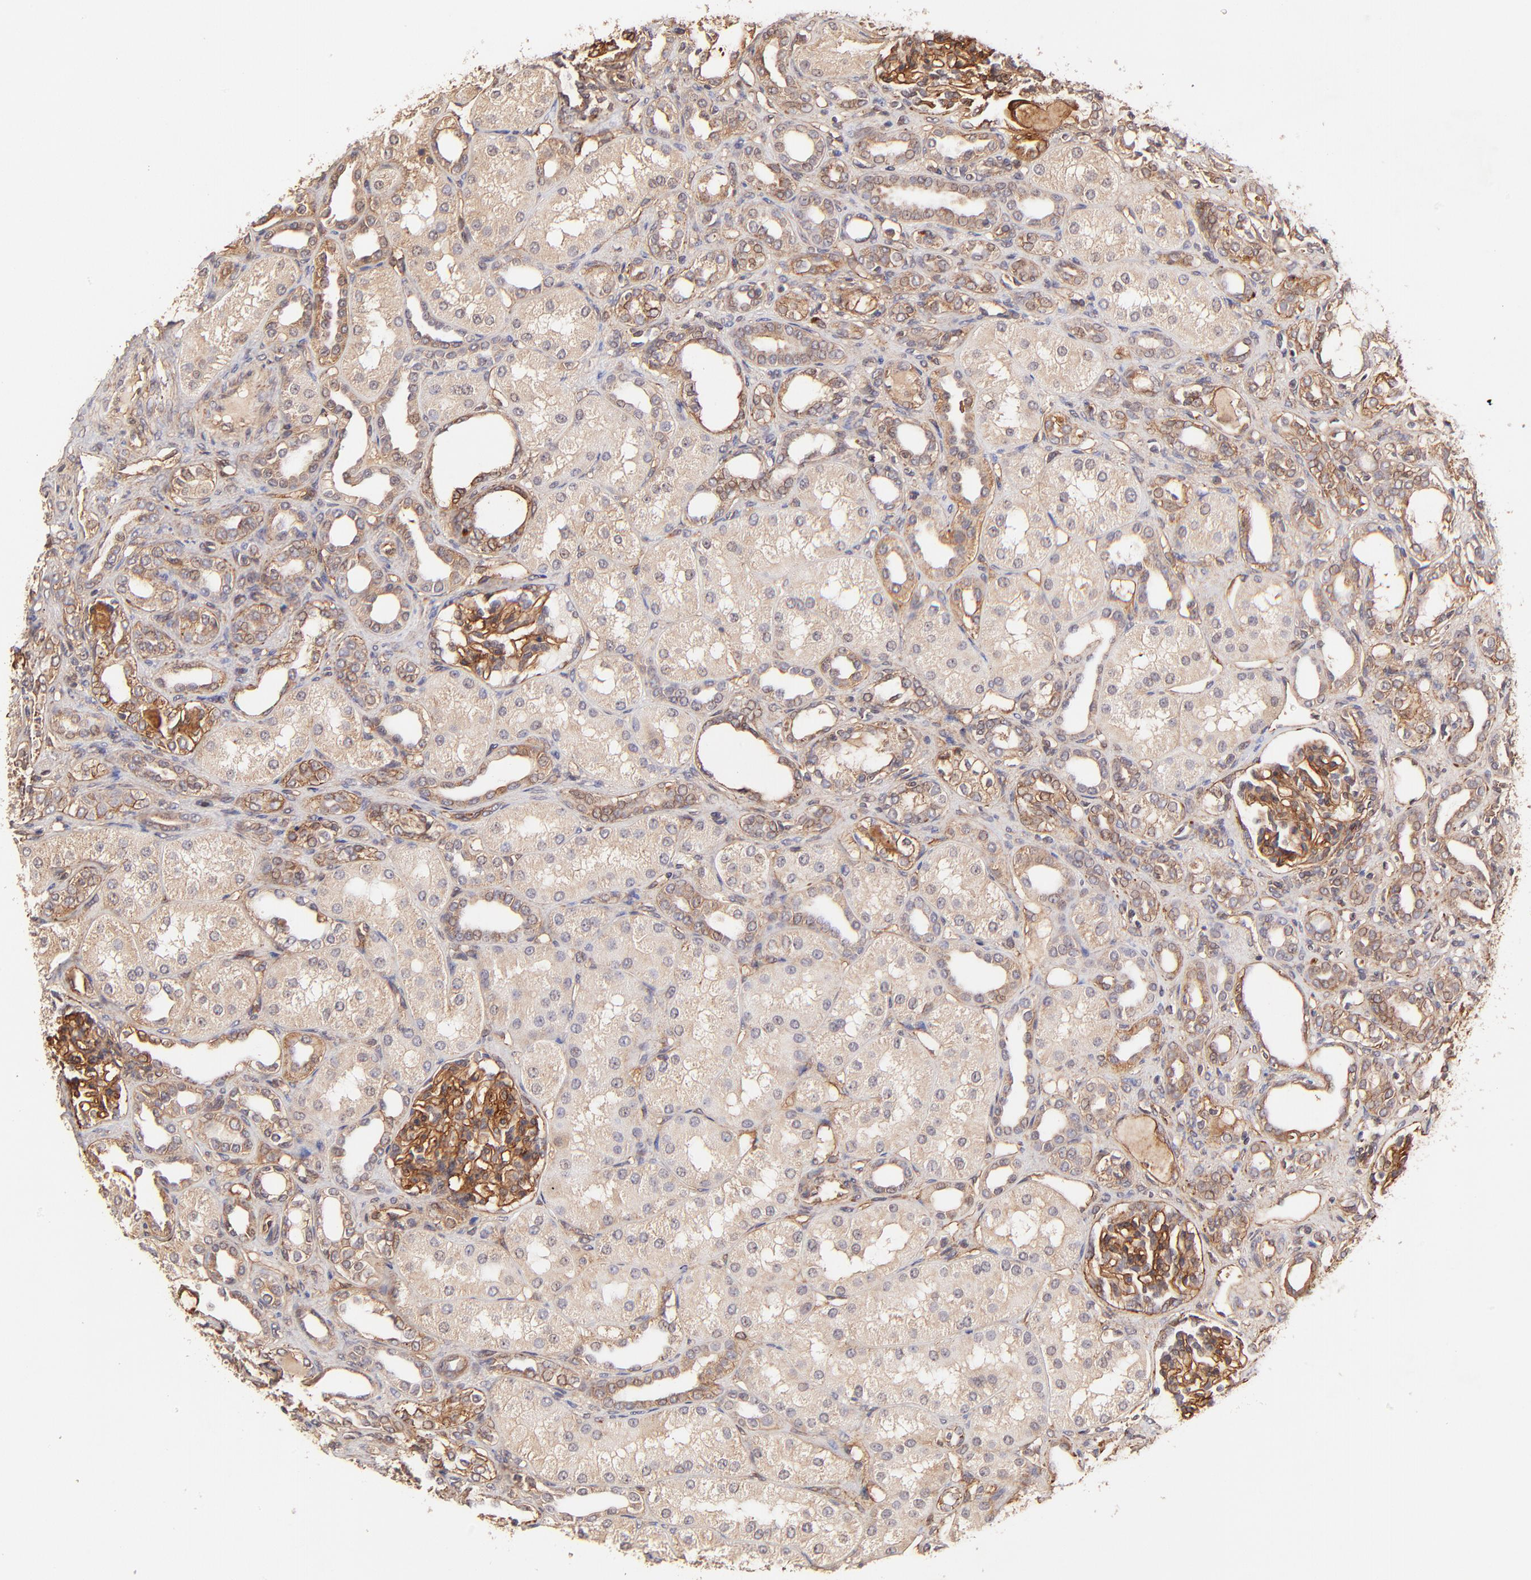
{"staining": {"intensity": "strong", "quantity": ">75%", "location": "cytoplasmic/membranous"}, "tissue": "kidney", "cell_type": "Cells in glomeruli", "image_type": "normal", "snomed": [{"axis": "morphology", "description": "Normal tissue, NOS"}, {"axis": "topography", "description": "Kidney"}], "caption": "IHC staining of benign kidney, which demonstrates high levels of strong cytoplasmic/membranous expression in approximately >75% of cells in glomeruli indicating strong cytoplasmic/membranous protein staining. The staining was performed using DAB (brown) for protein detection and nuclei were counterstained in hematoxylin (blue).", "gene": "ITGB1", "patient": {"sex": "male", "age": 7}}